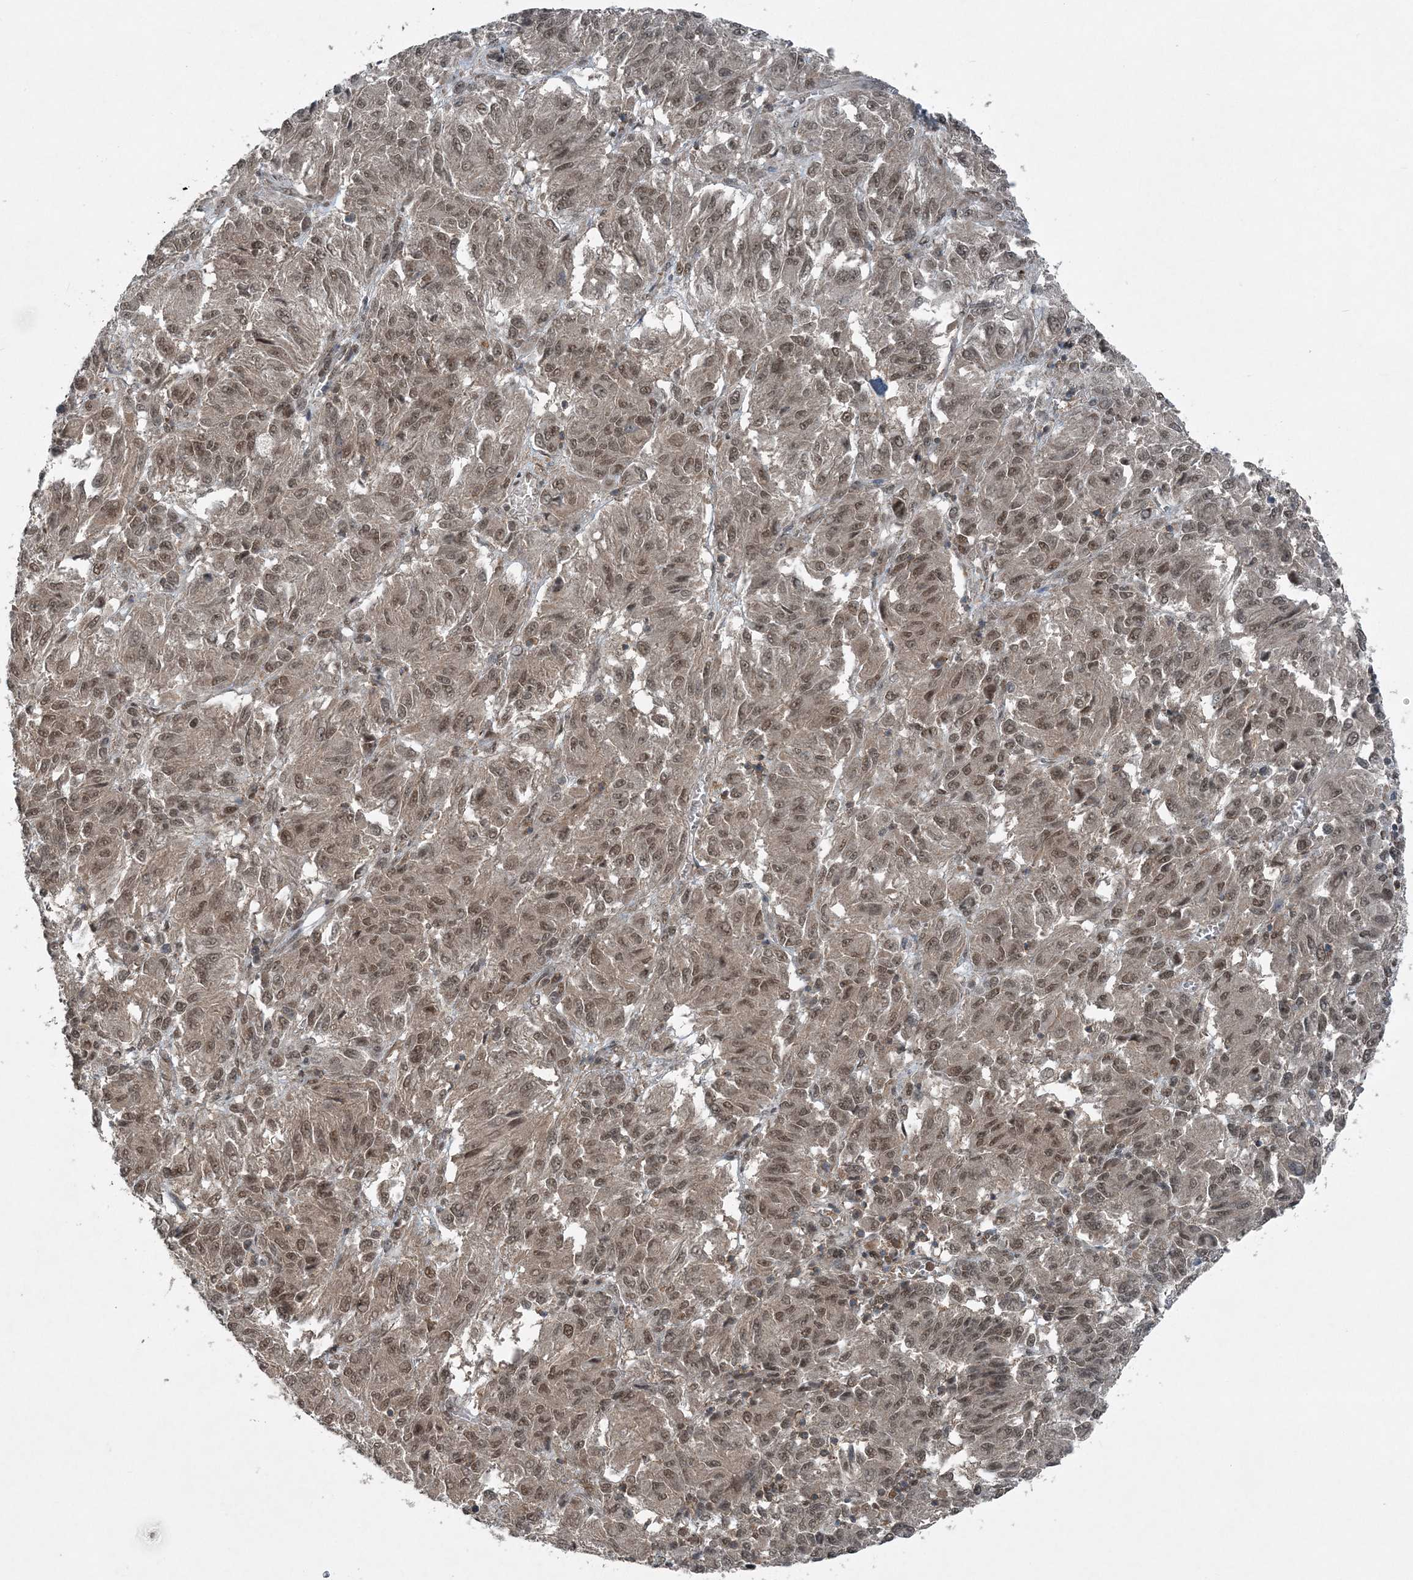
{"staining": {"intensity": "moderate", "quantity": ">75%", "location": "nuclear"}, "tissue": "melanoma", "cell_type": "Tumor cells", "image_type": "cancer", "snomed": [{"axis": "morphology", "description": "Malignant melanoma, Metastatic site"}, {"axis": "topography", "description": "Lung"}], "caption": "An image of malignant melanoma (metastatic site) stained for a protein reveals moderate nuclear brown staining in tumor cells.", "gene": "COPS7B", "patient": {"sex": "male", "age": 64}}